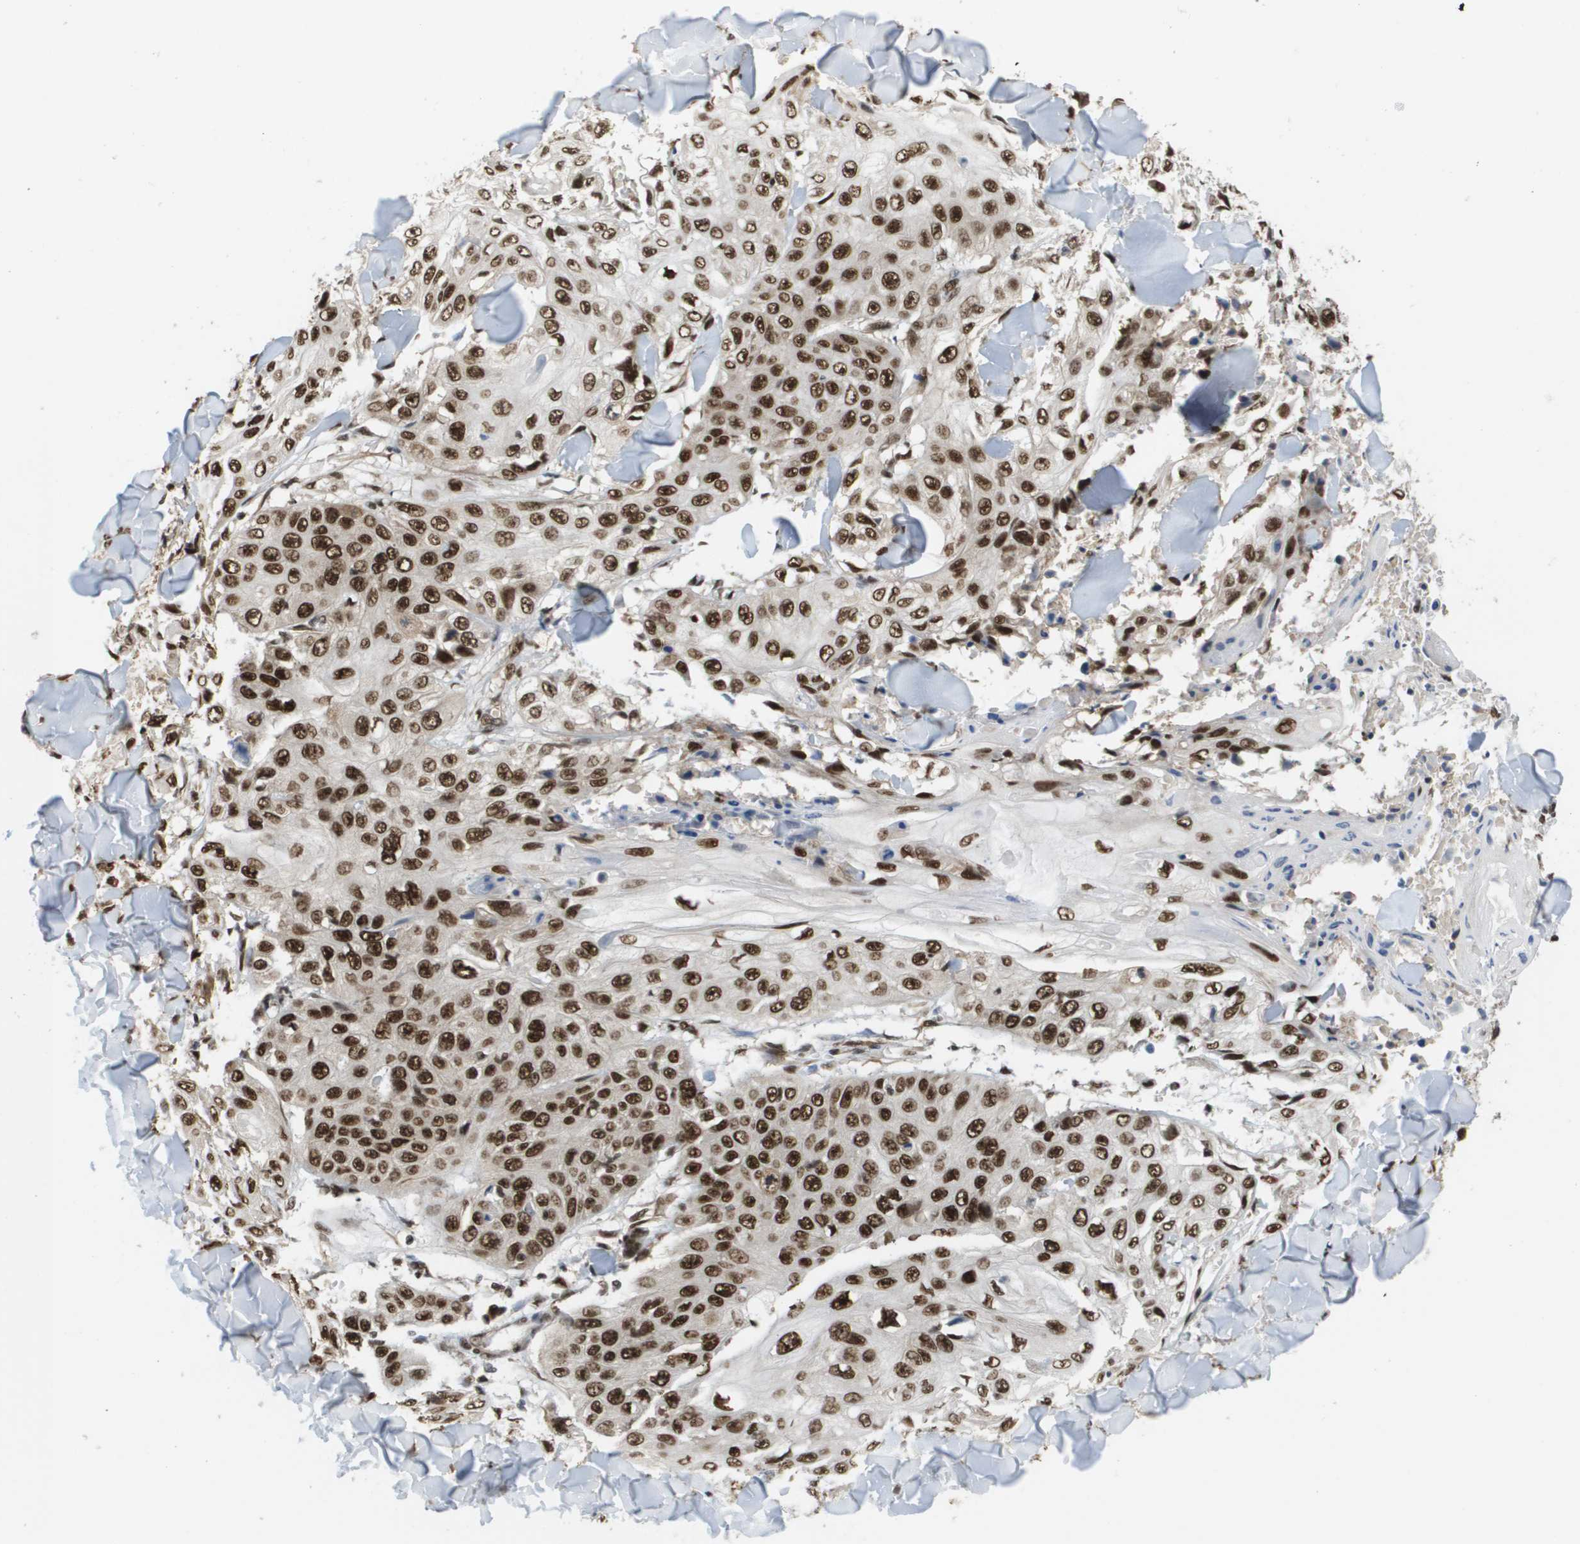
{"staining": {"intensity": "strong", "quantity": ">75%", "location": "nuclear"}, "tissue": "skin cancer", "cell_type": "Tumor cells", "image_type": "cancer", "snomed": [{"axis": "morphology", "description": "Squamous cell carcinoma, NOS"}, {"axis": "topography", "description": "Skin"}], "caption": "The image demonstrates immunohistochemical staining of squamous cell carcinoma (skin). There is strong nuclear staining is identified in about >75% of tumor cells.", "gene": "PRCC", "patient": {"sex": "male", "age": 86}}